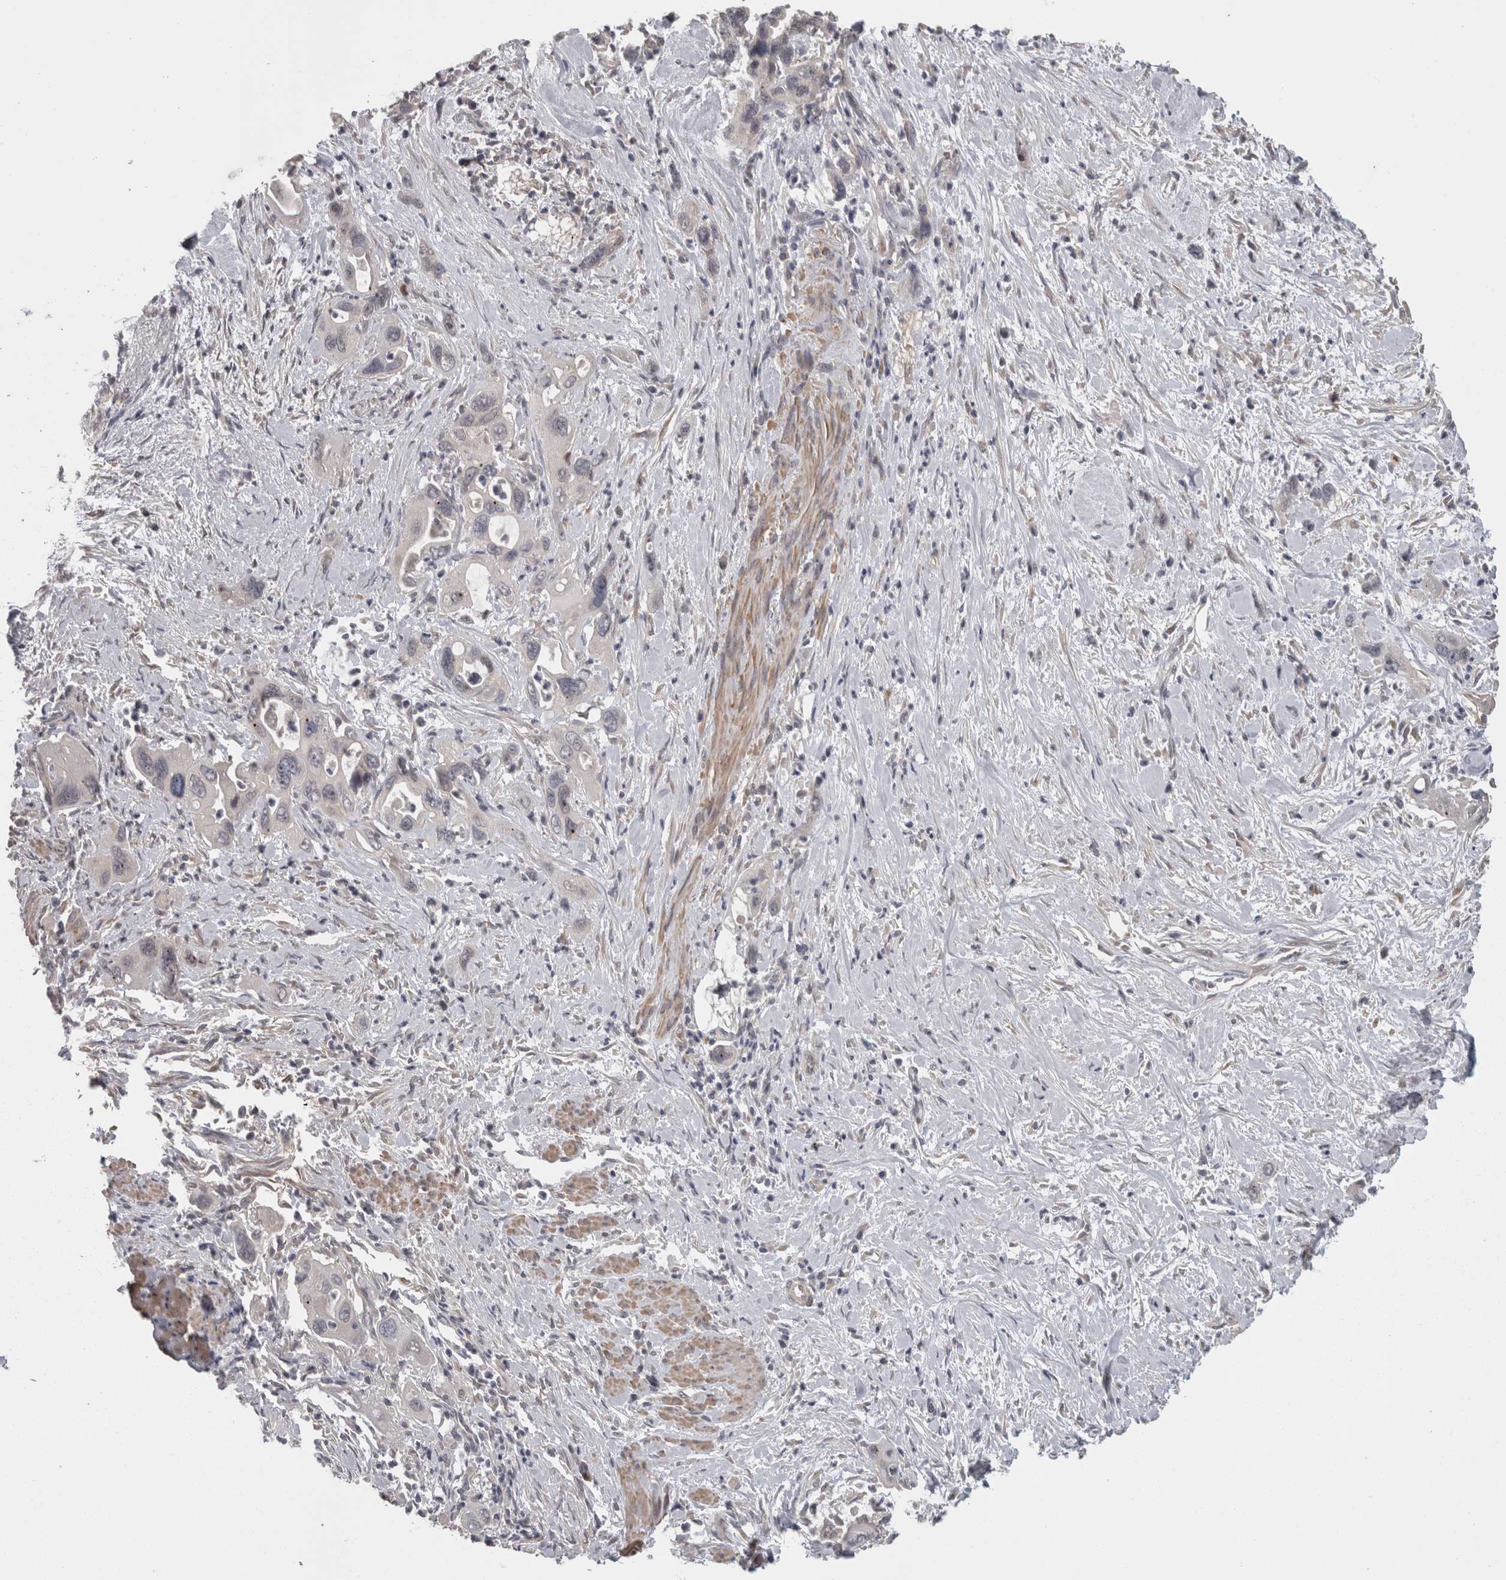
{"staining": {"intensity": "negative", "quantity": "none", "location": "none"}, "tissue": "pancreatic cancer", "cell_type": "Tumor cells", "image_type": "cancer", "snomed": [{"axis": "morphology", "description": "Adenocarcinoma, NOS"}, {"axis": "topography", "description": "Pancreas"}], "caption": "High power microscopy micrograph of an IHC histopathology image of adenocarcinoma (pancreatic), revealing no significant staining in tumor cells.", "gene": "RMDN1", "patient": {"sex": "female", "age": 70}}